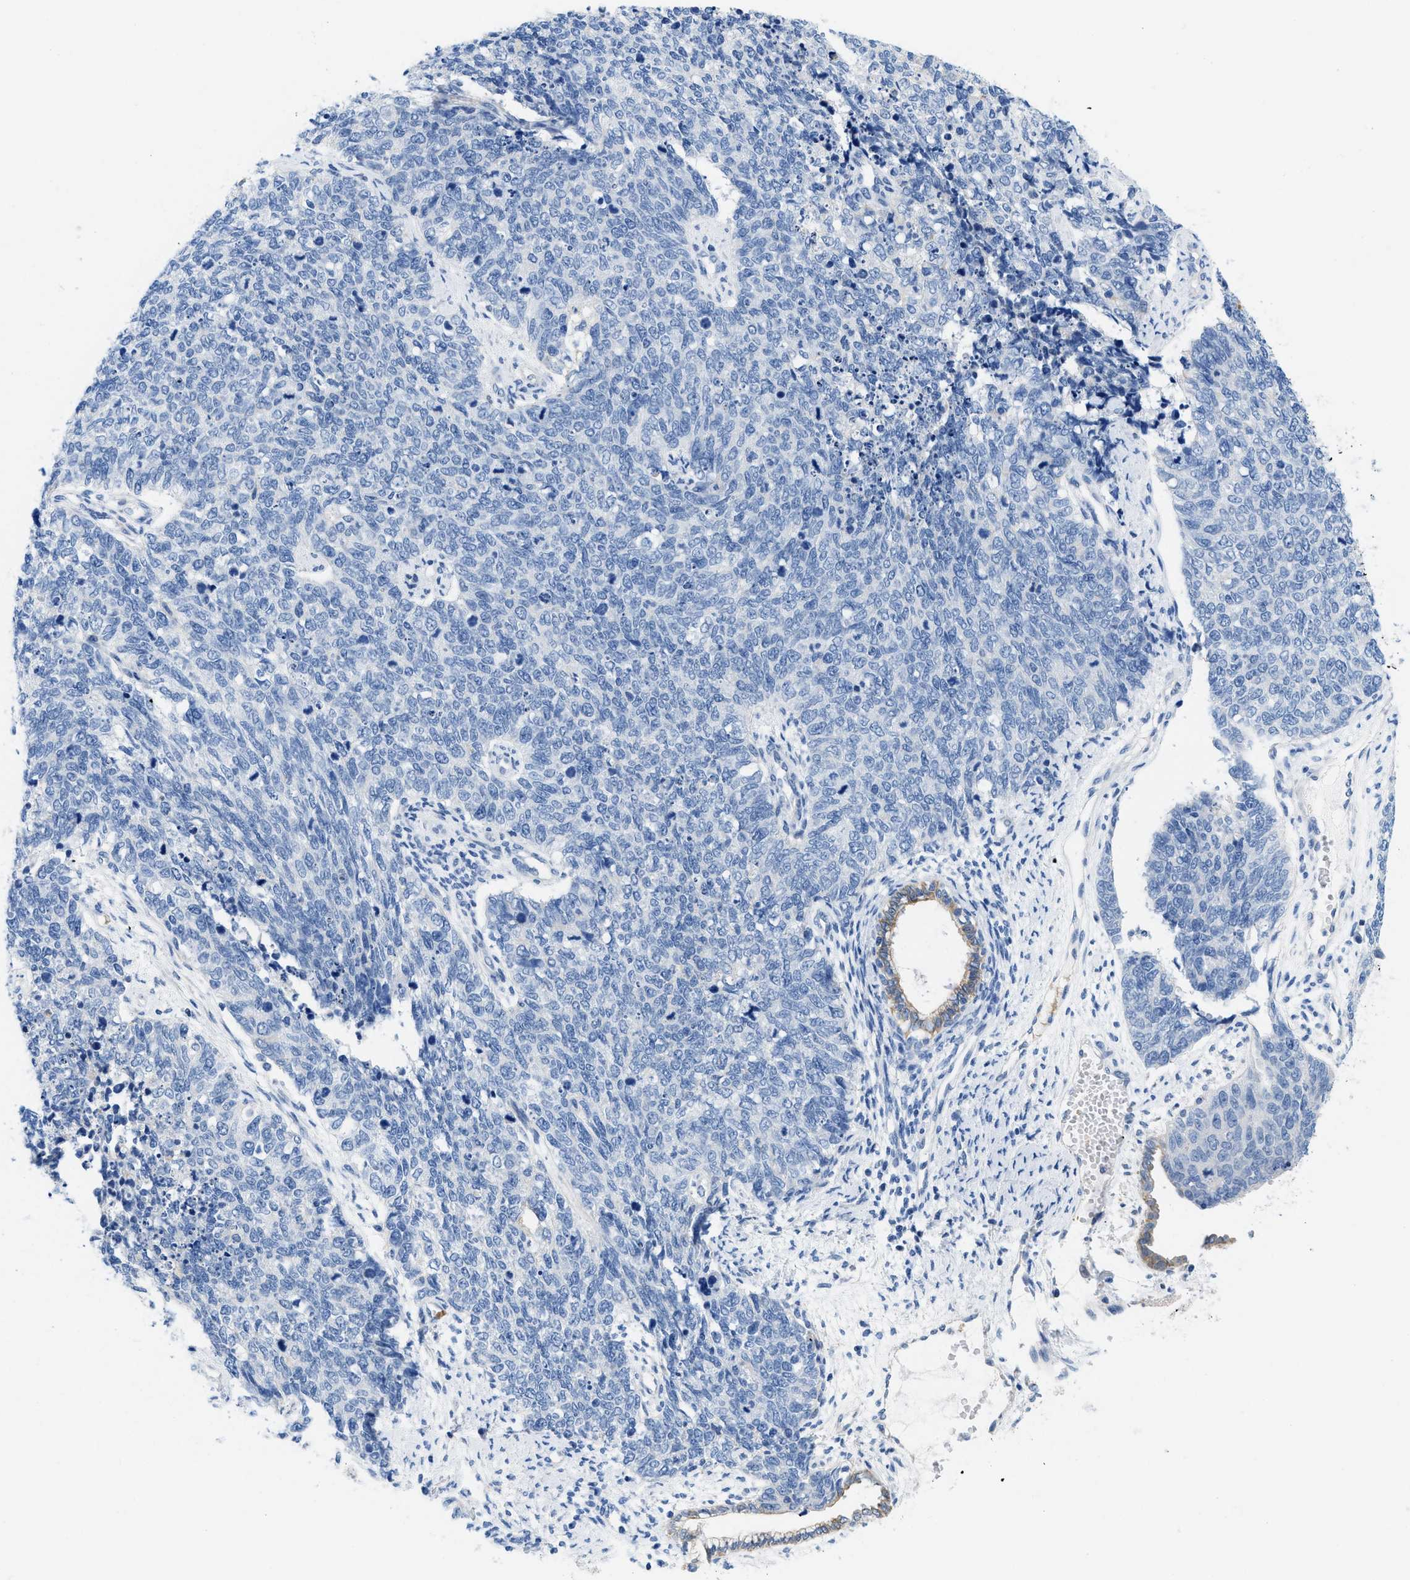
{"staining": {"intensity": "negative", "quantity": "none", "location": "none"}, "tissue": "cervical cancer", "cell_type": "Tumor cells", "image_type": "cancer", "snomed": [{"axis": "morphology", "description": "Squamous cell carcinoma, NOS"}, {"axis": "topography", "description": "Cervix"}], "caption": "Protein analysis of cervical cancer displays no significant positivity in tumor cells.", "gene": "BPGM", "patient": {"sex": "female", "age": 63}}